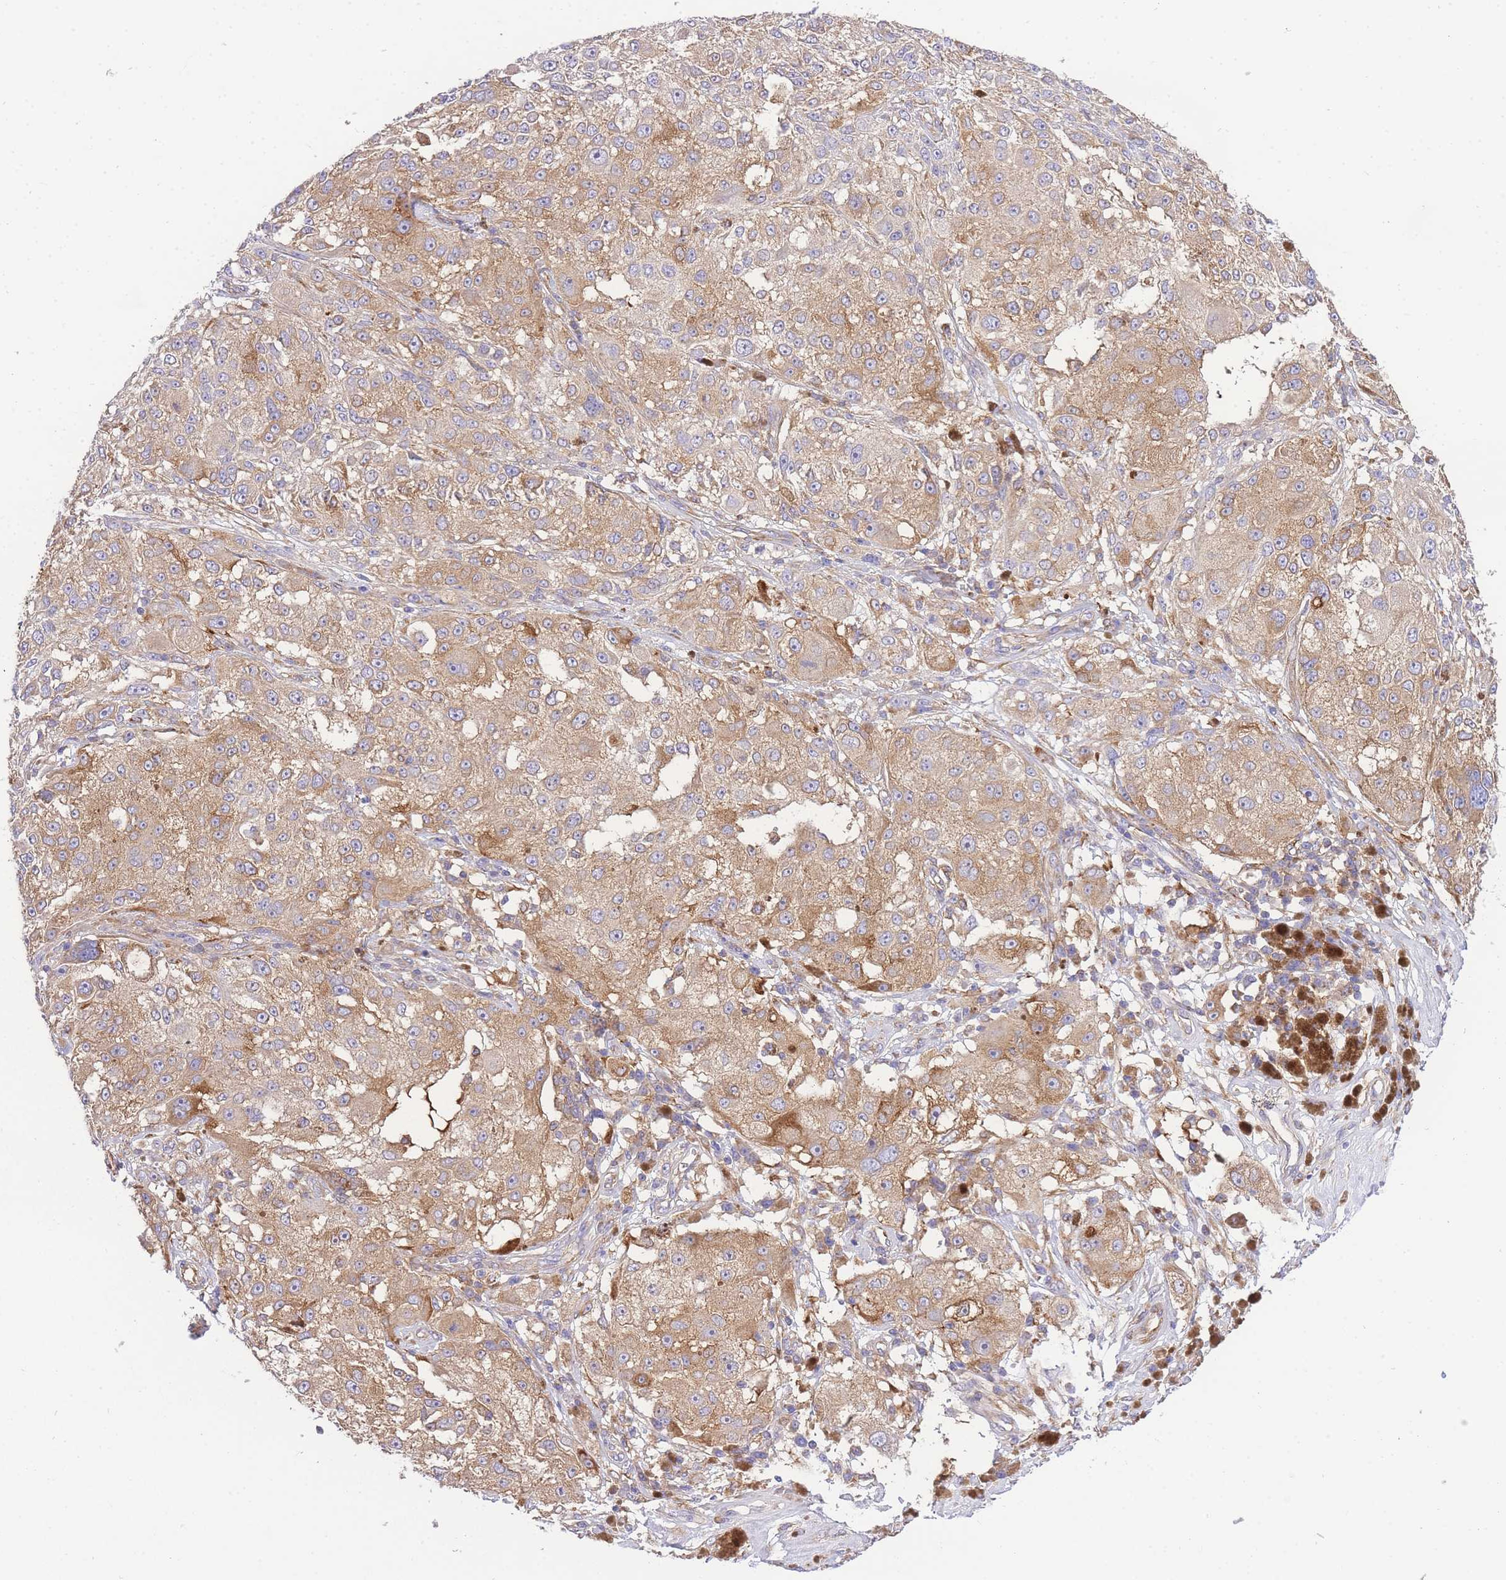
{"staining": {"intensity": "moderate", "quantity": ">75%", "location": "cytoplasmic/membranous"}, "tissue": "melanoma", "cell_type": "Tumor cells", "image_type": "cancer", "snomed": [{"axis": "morphology", "description": "Necrosis, NOS"}, {"axis": "morphology", "description": "Malignant melanoma, NOS"}, {"axis": "topography", "description": "Skin"}], "caption": "About >75% of tumor cells in human melanoma display moderate cytoplasmic/membranous protein positivity as visualized by brown immunohistochemical staining.", "gene": "INSYN2B", "patient": {"sex": "female", "age": 87}}